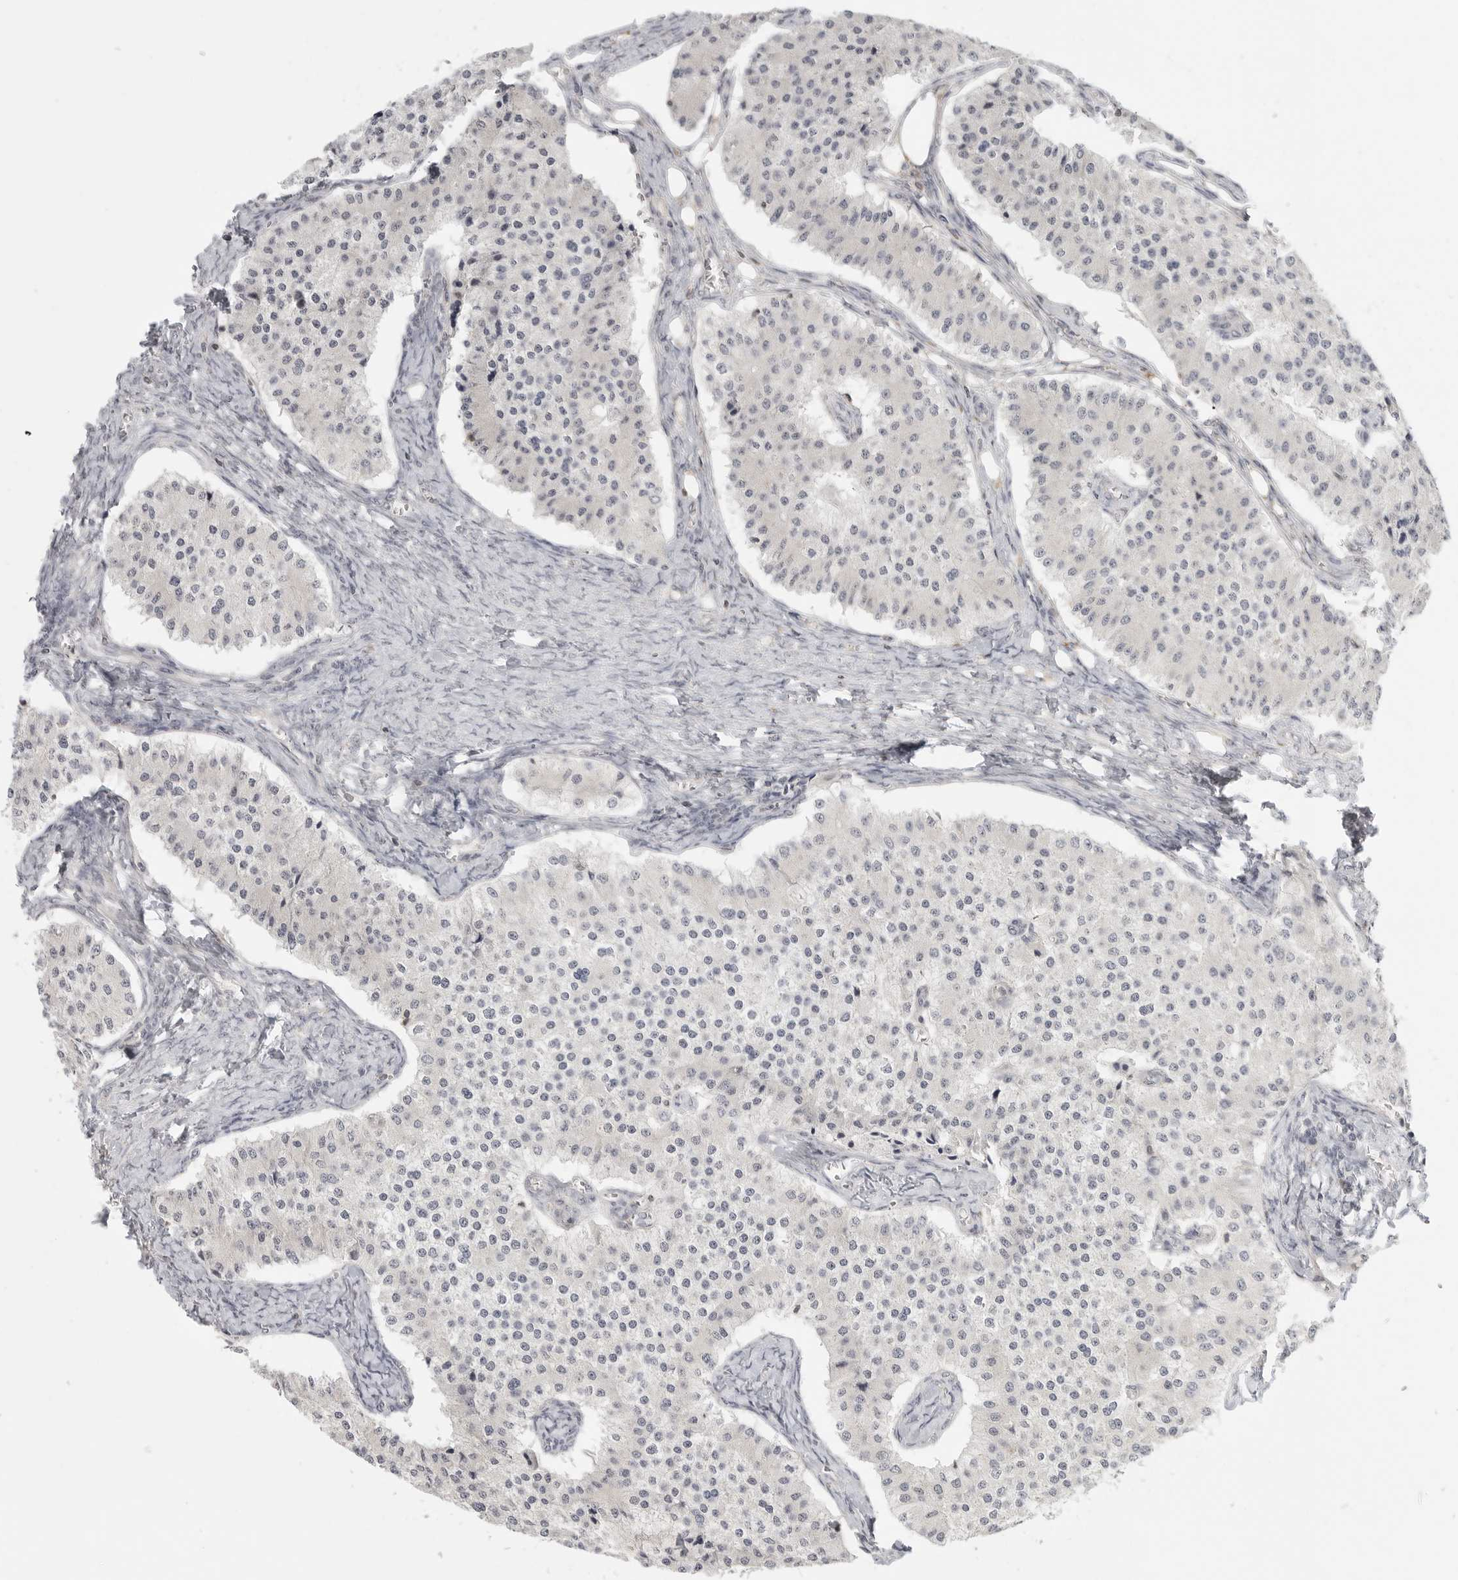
{"staining": {"intensity": "negative", "quantity": "none", "location": "none"}, "tissue": "carcinoid", "cell_type": "Tumor cells", "image_type": "cancer", "snomed": [{"axis": "morphology", "description": "Carcinoid, malignant, NOS"}, {"axis": "topography", "description": "Colon"}], "caption": "A photomicrograph of carcinoid (malignant) stained for a protein reveals no brown staining in tumor cells.", "gene": "SH3KBP1", "patient": {"sex": "female", "age": 52}}